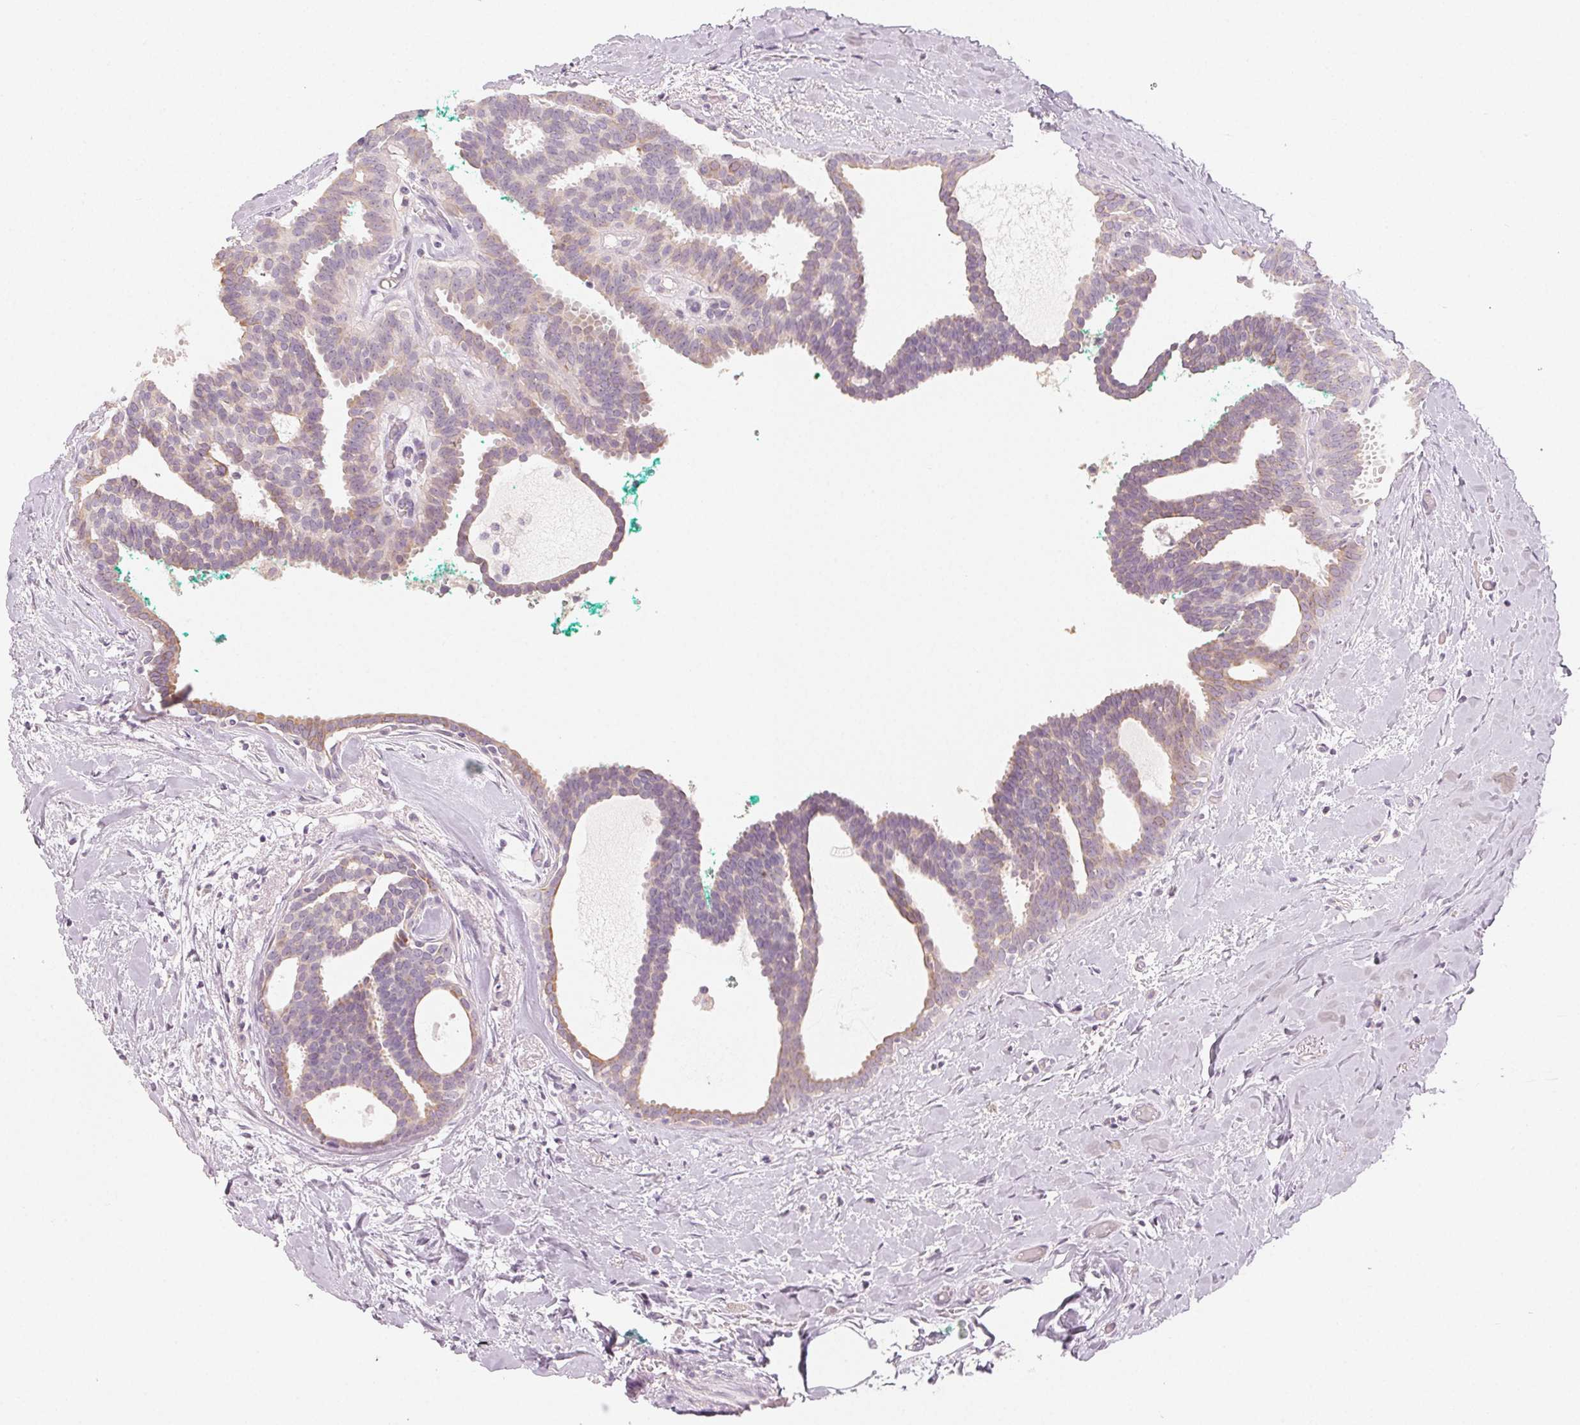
{"staining": {"intensity": "weak", "quantity": "25%-75%", "location": "cytoplasmic/membranous"}, "tissue": "breast cancer", "cell_type": "Tumor cells", "image_type": "cancer", "snomed": [{"axis": "morphology", "description": "Intraductal carcinoma, in situ"}, {"axis": "morphology", "description": "Duct carcinoma"}, {"axis": "morphology", "description": "Lobular carcinoma, in situ"}, {"axis": "topography", "description": "Breast"}], "caption": "Breast cancer stained with DAB IHC exhibits low levels of weak cytoplasmic/membranous expression in about 25%-75% of tumor cells.", "gene": "LVRN", "patient": {"sex": "female", "age": 44}}